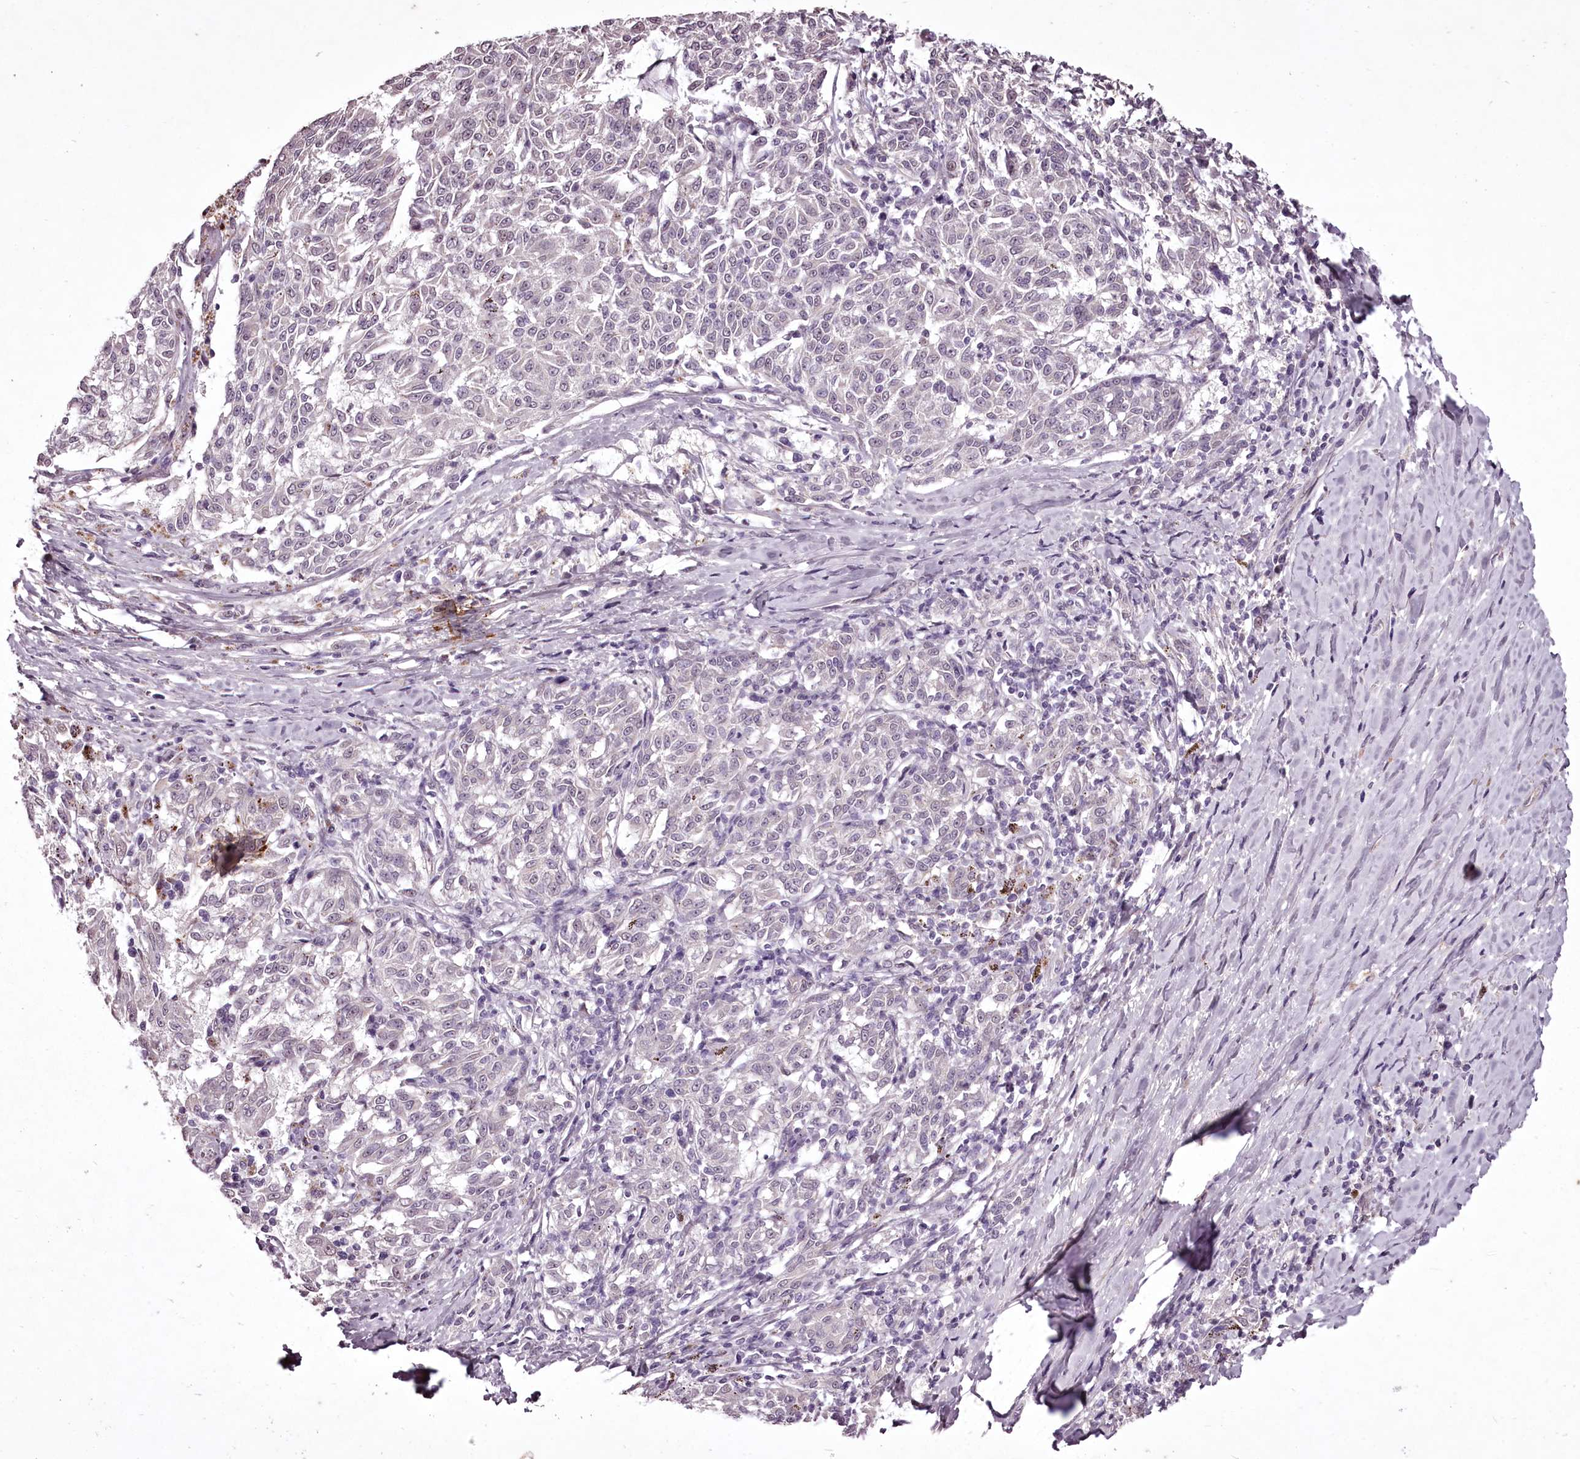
{"staining": {"intensity": "negative", "quantity": "none", "location": "none"}, "tissue": "melanoma", "cell_type": "Tumor cells", "image_type": "cancer", "snomed": [{"axis": "morphology", "description": "Malignant melanoma, NOS"}, {"axis": "topography", "description": "Skin"}], "caption": "Immunohistochemistry image of neoplastic tissue: melanoma stained with DAB (3,3'-diaminobenzidine) displays no significant protein staining in tumor cells. (DAB immunohistochemistry (IHC), high magnification).", "gene": "C1orf56", "patient": {"sex": "female", "age": 72}}